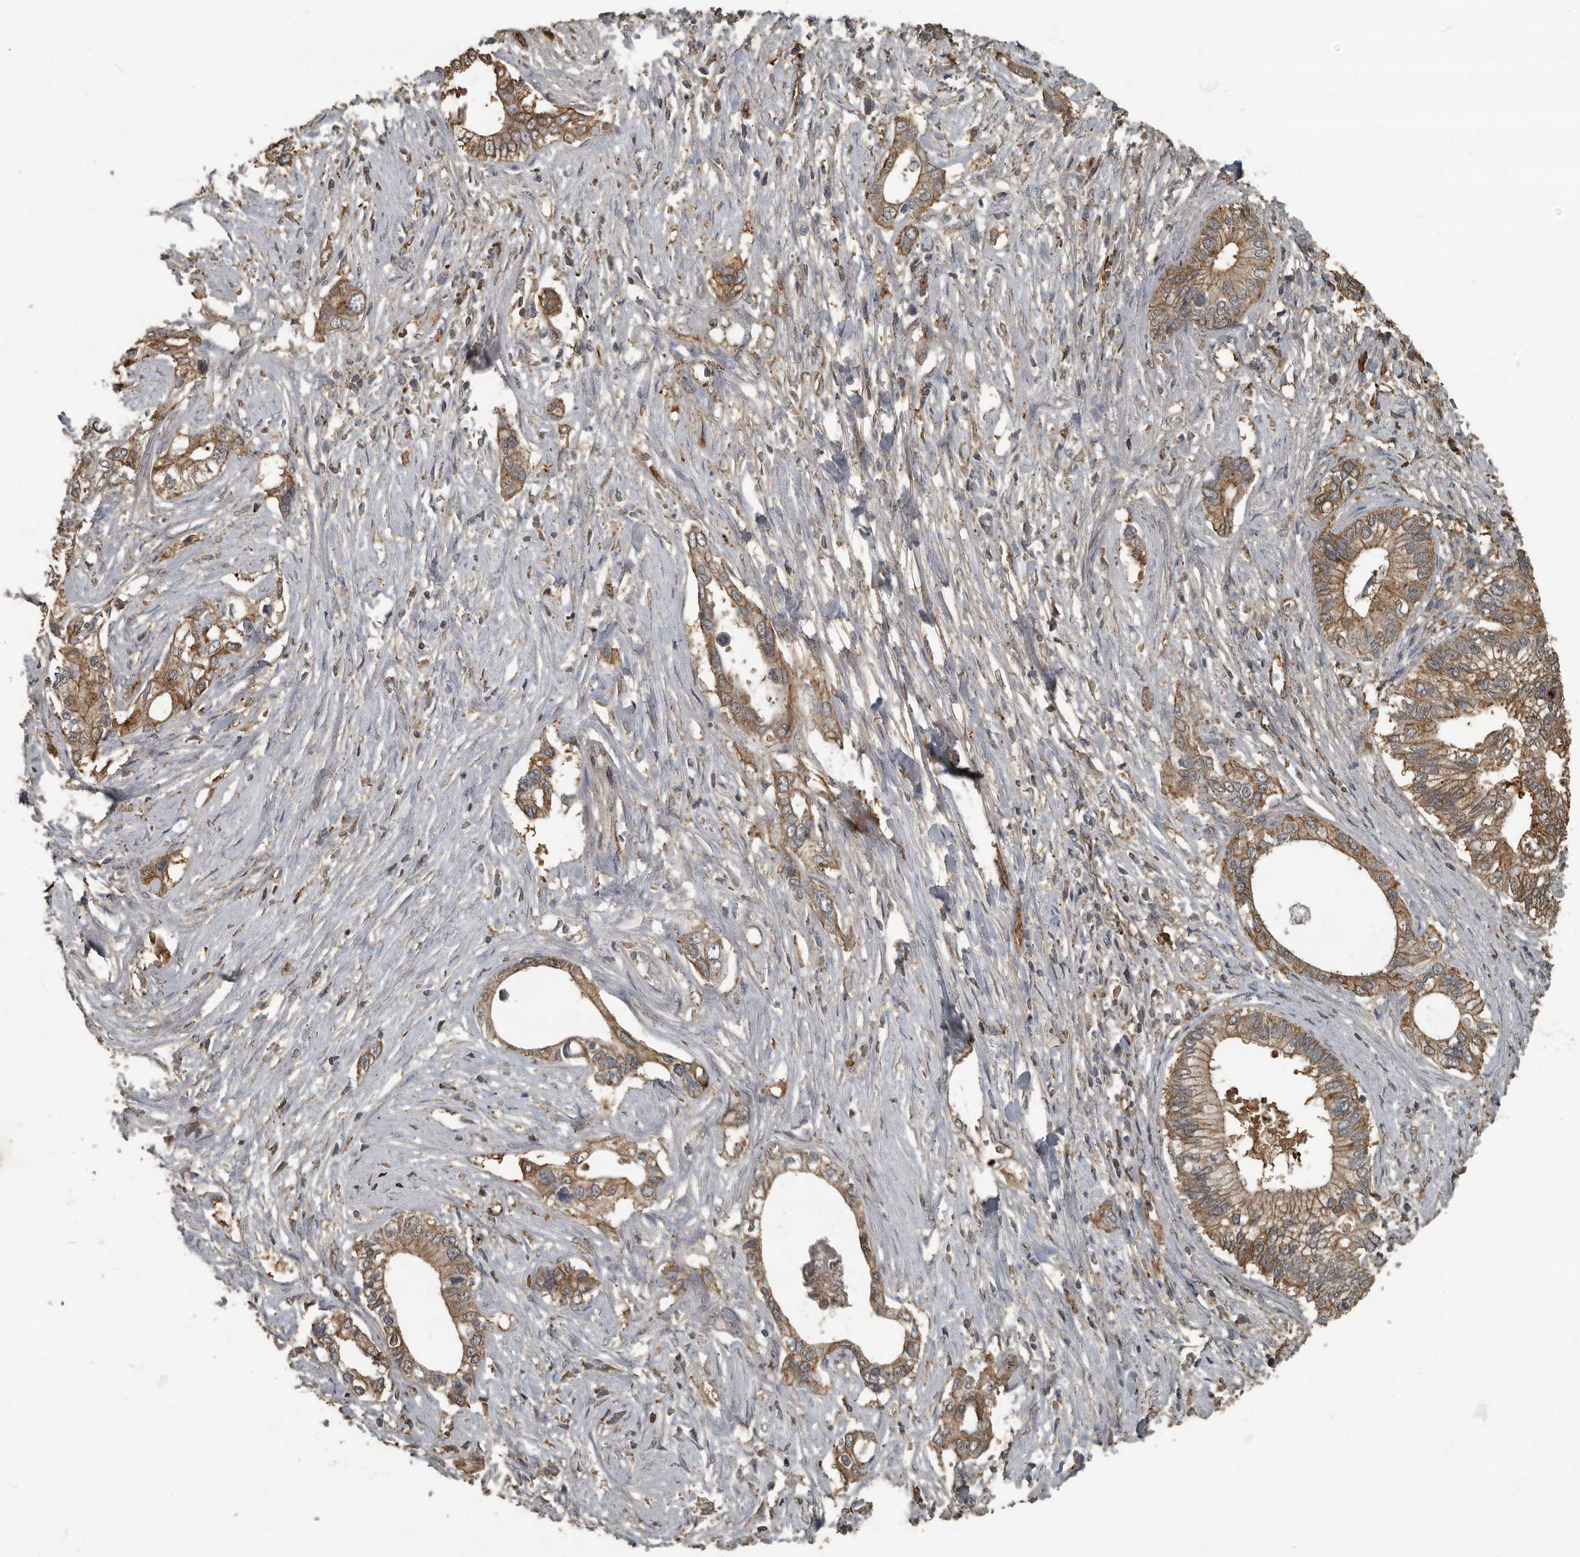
{"staining": {"intensity": "moderate", "quantity": ">75%", "location": "cytoplasmic/membranous"}, "tissue": "pancreatic cancer", "cell_type": "Tumor cells", "image_type": "cancer", "snomed": [{"axis": "morphology", "description": "Normal tissue, NOS"}, {"axis": "morphology", "description": "Adenocarcinoma, NOS"}, {"axis": "topography", "description": "Pancreas"}, {"axis": "topography", "description": "Peripheral nerve tissue"}], "caption": "There is medium levels of moderate cytoplasmic/membranous expression in tumor cells of adenocarcinoma (pancreatic), as demonstrated by immunohistochemical staining (brown color).", "gene": "IL15RA", "patient": {"sex": "male", "age": 59}}